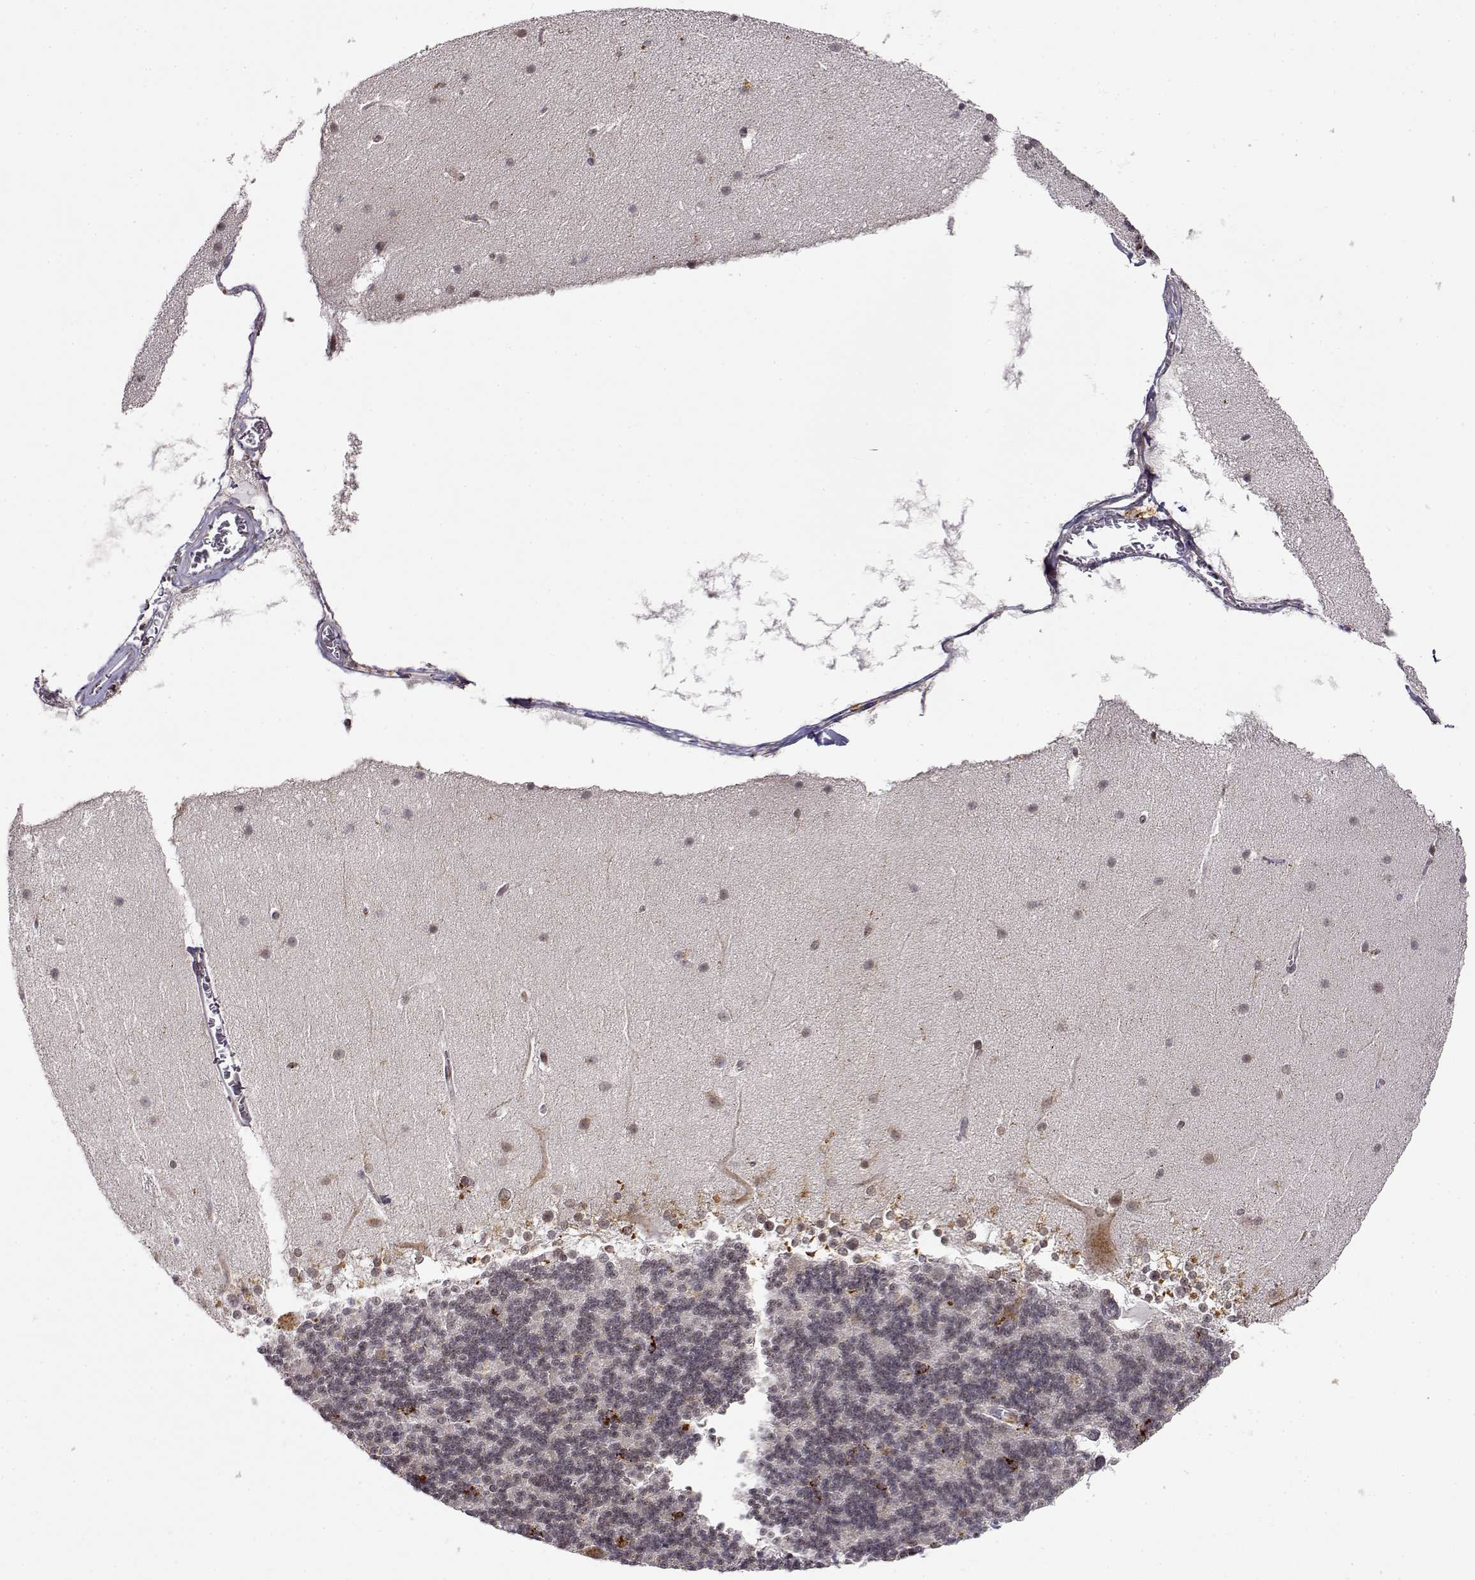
{"staining": {"intensity": "moderate", "quantity": "<25%", "location": "cytoplasmic/membranous"}, "tissue": "cerebellum", "cell_type": "Cells in granular layer", "image_type": "normal", "snomed": [{"axis": "morphology", "description": "Normal tissue, NOS"}, {"axis": "topography", "description": "Cerebellum"}], "caption": "An image of human cerebellum stained for a protein displays moderate cytoplasmic/membranous brown staining in cells in granular layer.", "gene": "RNF13", "patient": {"sex": "female", "age": 19}}